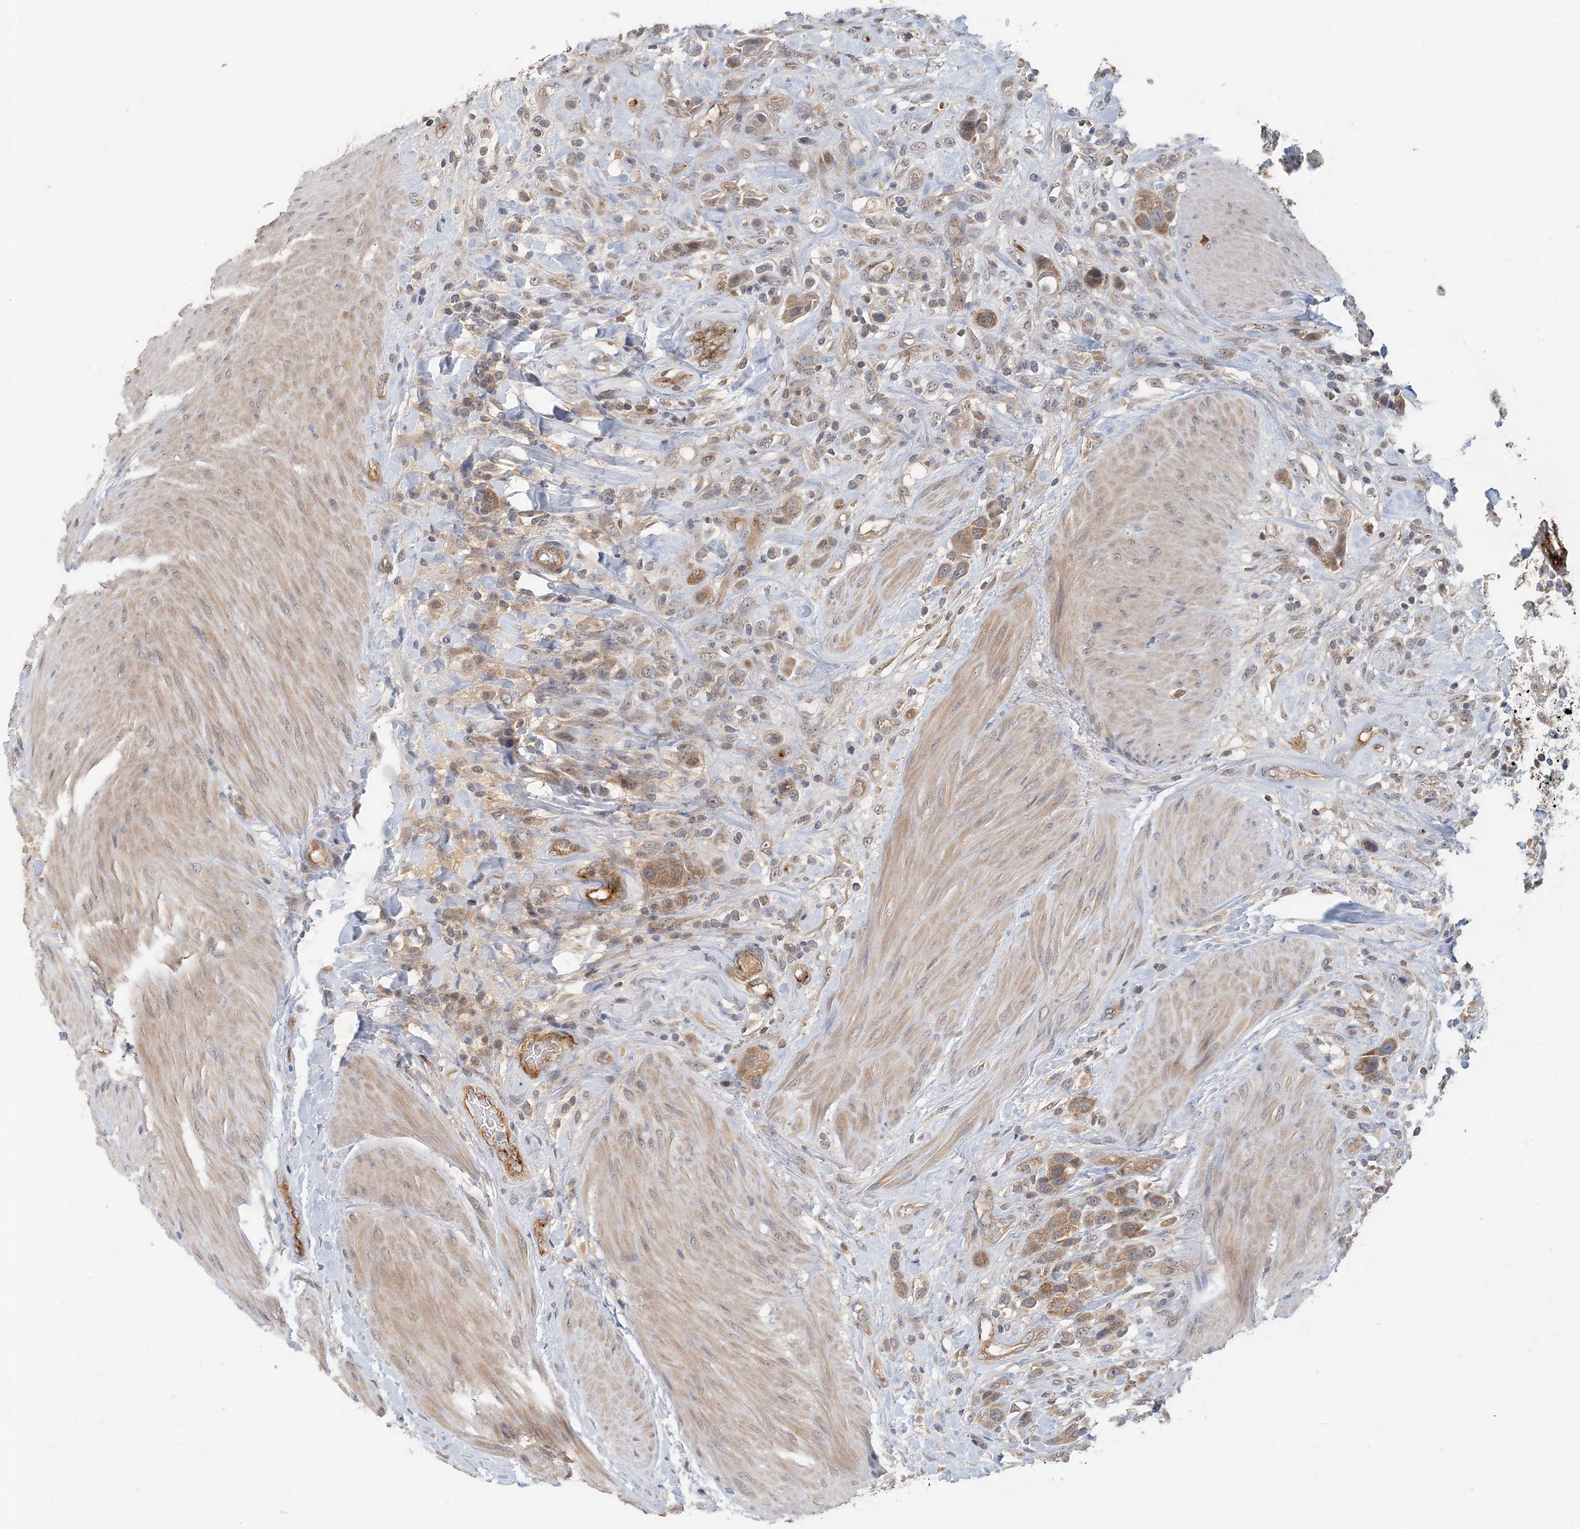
{"staining": {"intensity": "moderate", "quantity": ">75%", "location": "cytoplasmic/membranous"}, "tissue": "urothelial cancer", "cell_type": "Tumor cells", "image_type": "cancer", "snomed": [{"axis": "morphology", "description": "Urothelial carcinoma, High grade"}, {"axis": "topography", "description": "Urinary bladder"}], "caption": "Brown immunohistochemical staining in human urothelial cancer reveals moderate cytoplasmic/membranous positivity in about >75% of tumor cells.", "gene": "ZBTB3", "patient": {"sex": "male", "age": 50}}